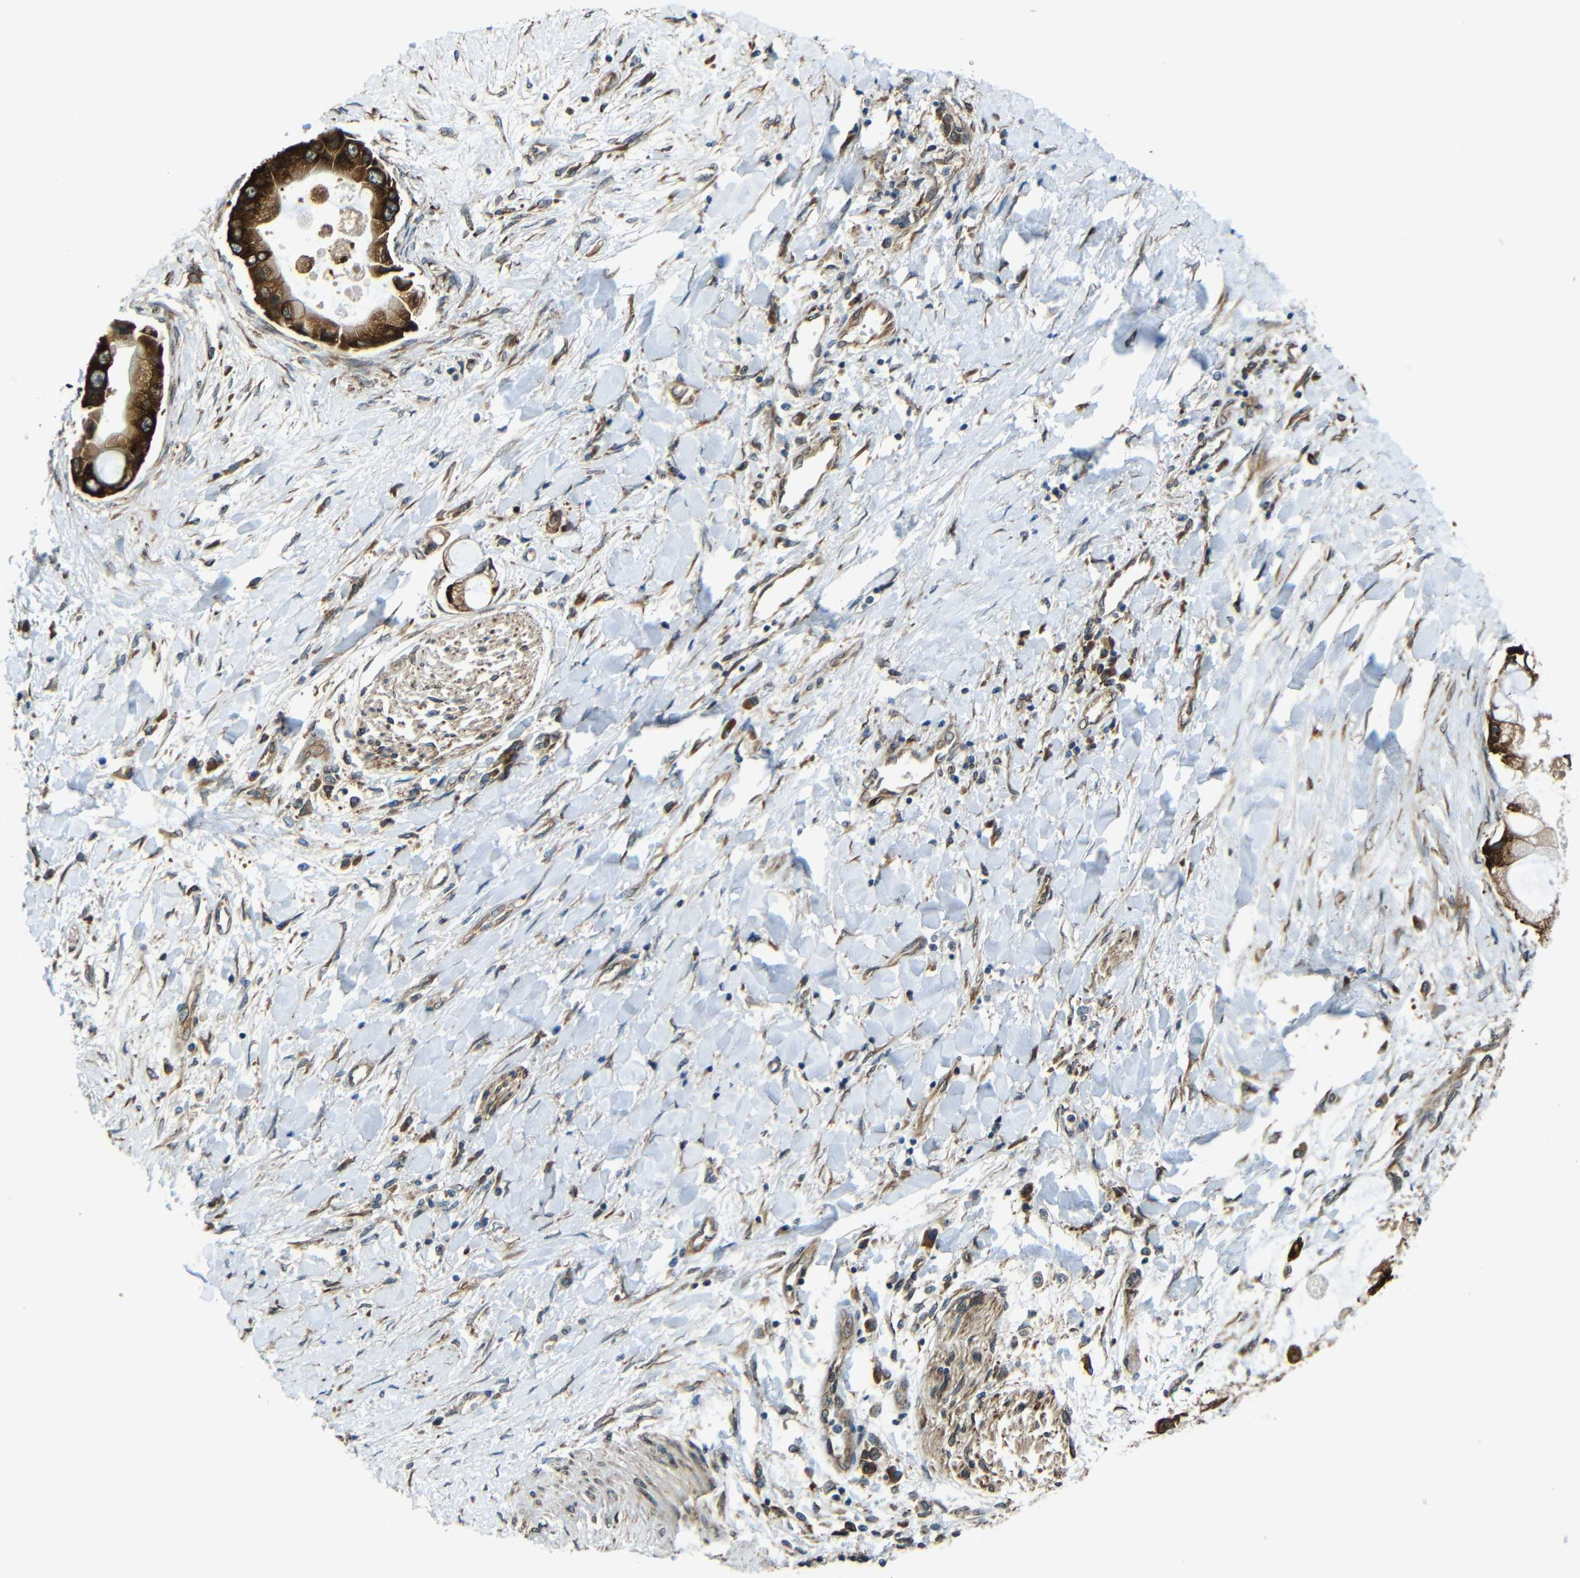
{"staining": {"intensity": "strong", "quantity": ">75%", "location": "cytoplasmic/membranous"}, "tissue": "liver cancer", "cell_type": "Tumor cells", "image_type": "cancer", "snomed": [{"axis": "morphology", "description": "Cholangiocarcinoma"}, {"axis": "topography", "description": "Liver"}], "caption": "About >75% of tumor cells in human liver cholangiocarcinoma reveal strong cytoplasmic/membranous protein staining as visualized by brown immunohistochemical staining.", "gene": "VAPB", "patient": {"sex": "male", "age": 50}}